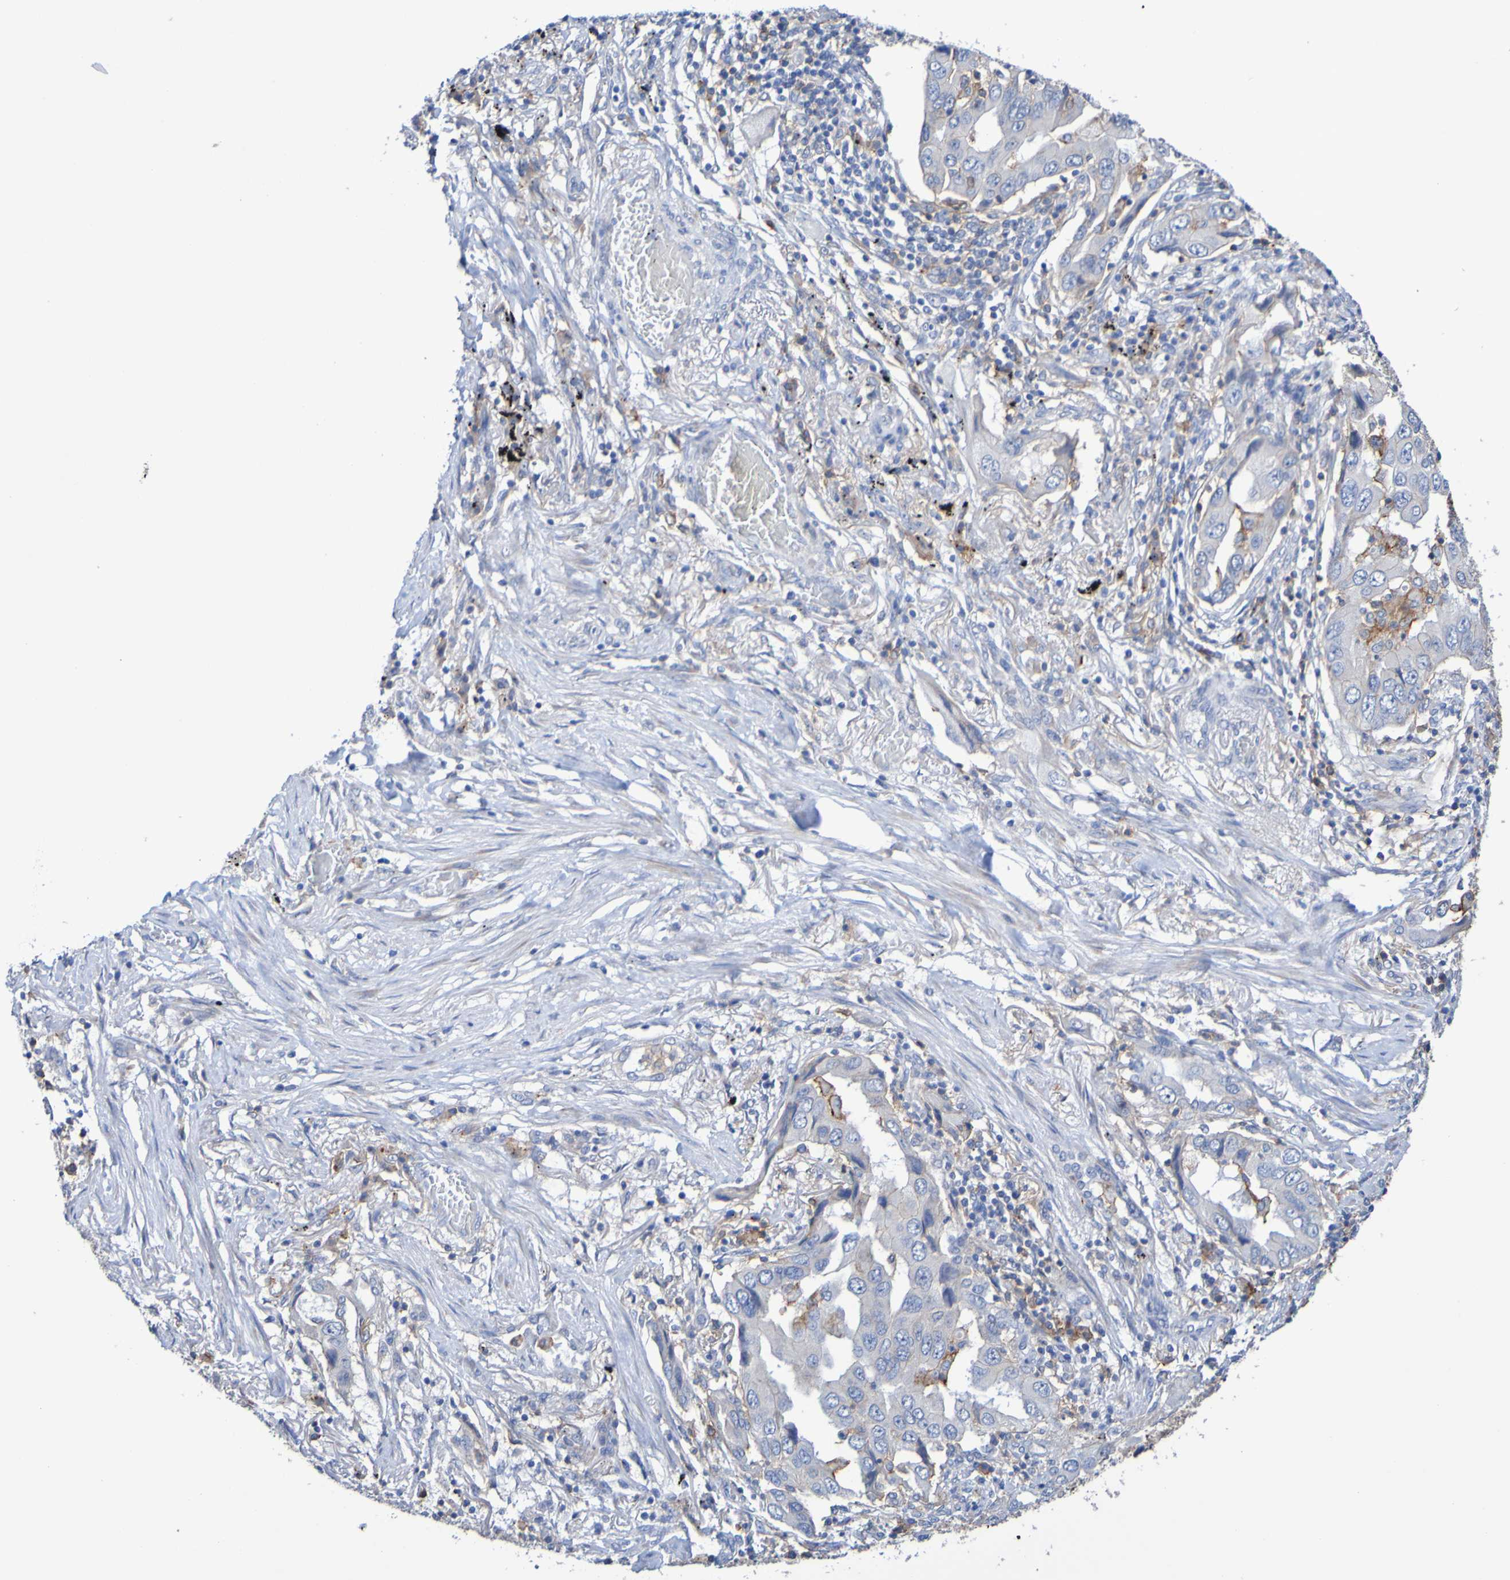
{"staining": {"intensity": "negative", "quantity": "none", "location": "none"}, "tissue": "lung cancer", "cell_type": "Tumor cells", "image_type": "cancer", "snomed": [{"axis": "morphology", "description": "Adenocarcinoma, NOS"}, {"axis": "topography", "description": "Lung"}], "caption": "A histopathology image of human lung cancer (adenocarcinoma) is negative for staining in tumor cells.", "gene": "SLC3A2", "patient": {"sex": "female", "age": 65}}